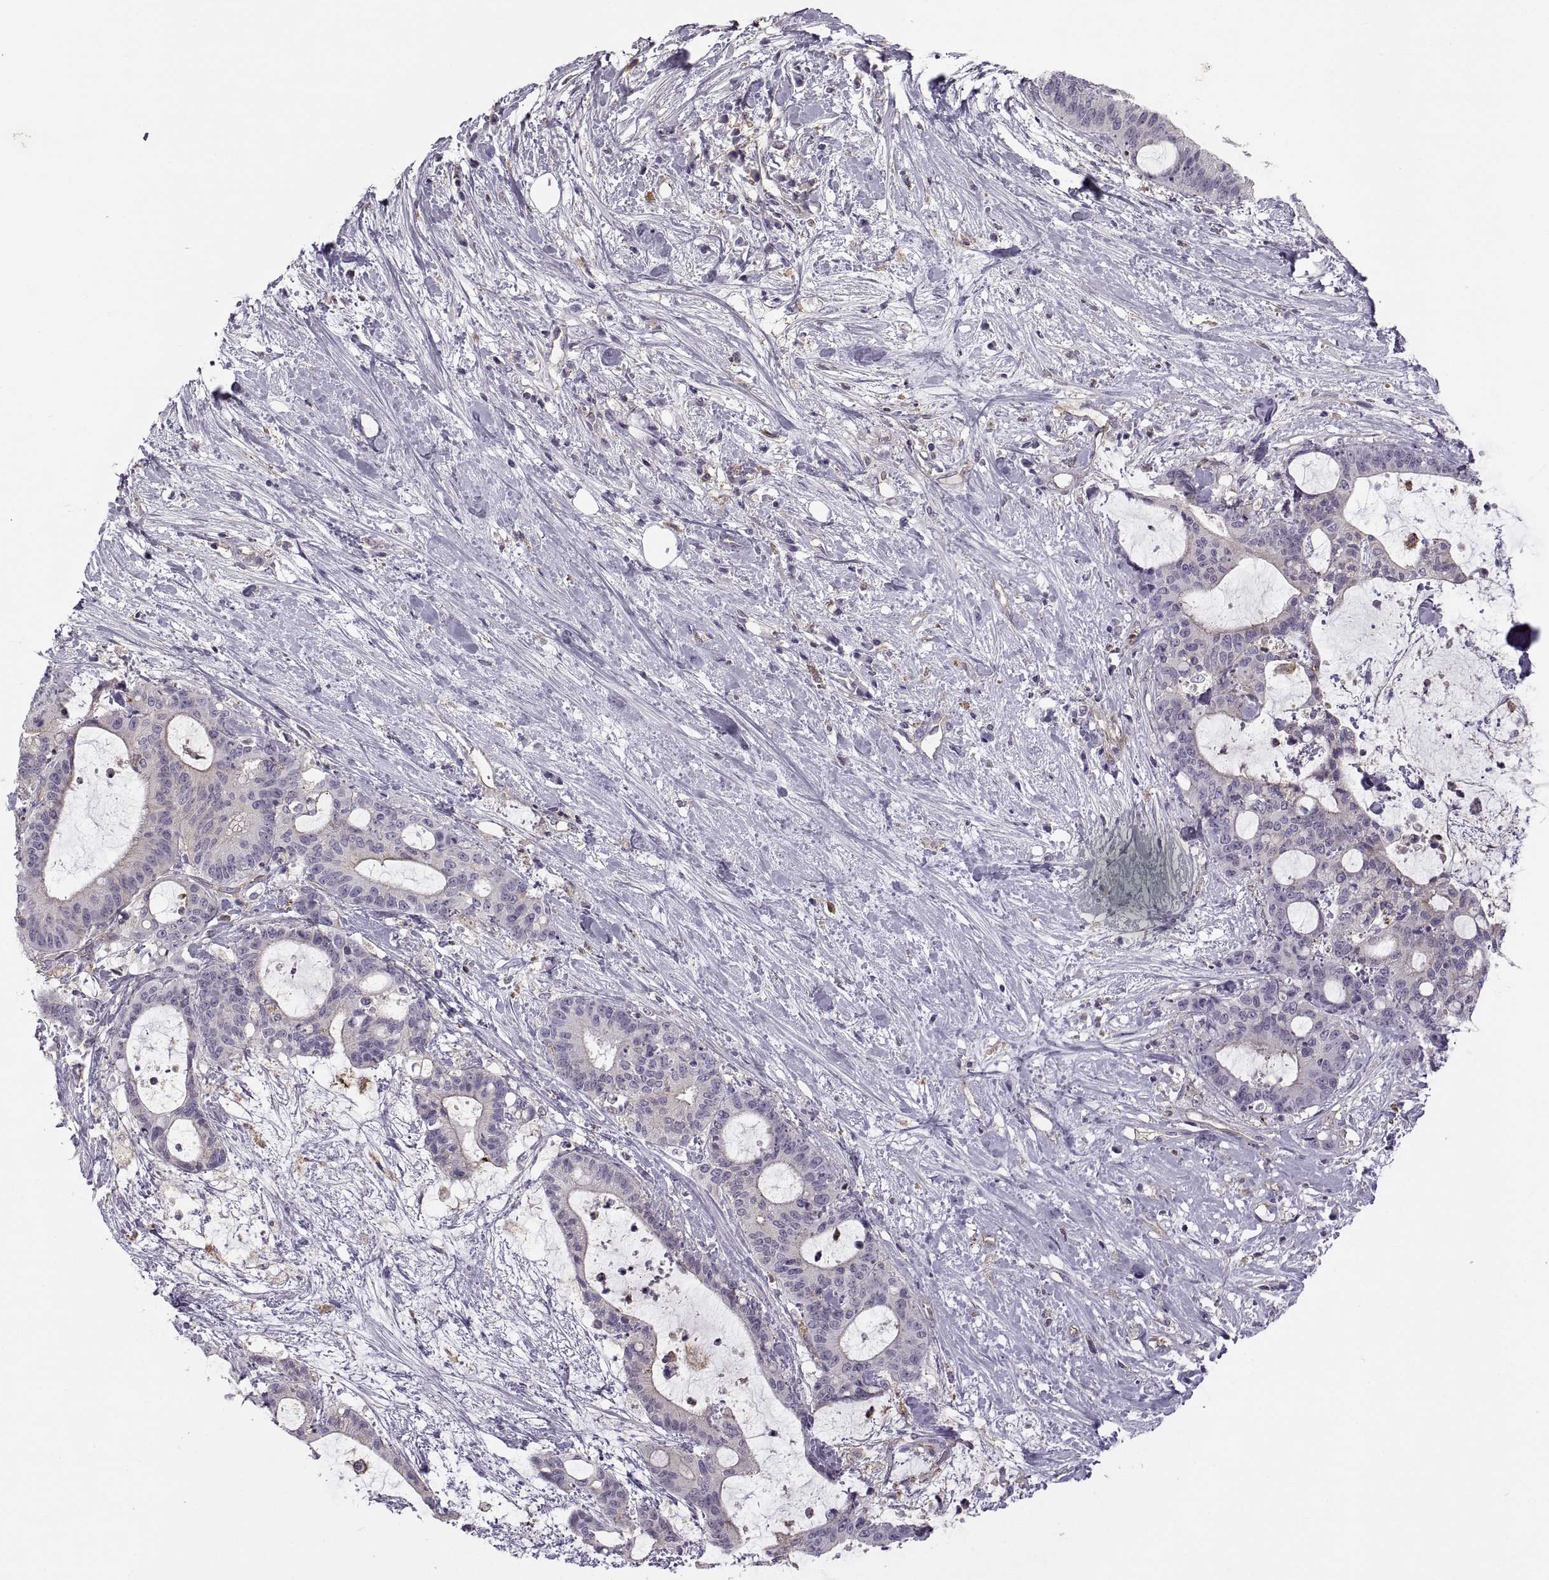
{"staining": {"intensity": "negative", "quantity": "none", "location": "none"}, "tissue": "liver cancer", "cell_type": "Tumor cells", "image_type": "cancer", "snomed": [{"axis": "morphology", "description": "Cholangiocarcinoma"}, {"axis": "topography", "description": "Liver"}], "caption": "Micrograph shows no protein expression in tumor cells of liver cancer (cholangiocarcinoma) tissue. Brightfield microscopy of immunohistochemistry (IHC) stained with DAB (3,3'-diaminobenzidine) (brown) and hematoxylin (blue), captured at high magnification.", "gene": "RALB", "patient": {"sex": "female", "age": 73}}